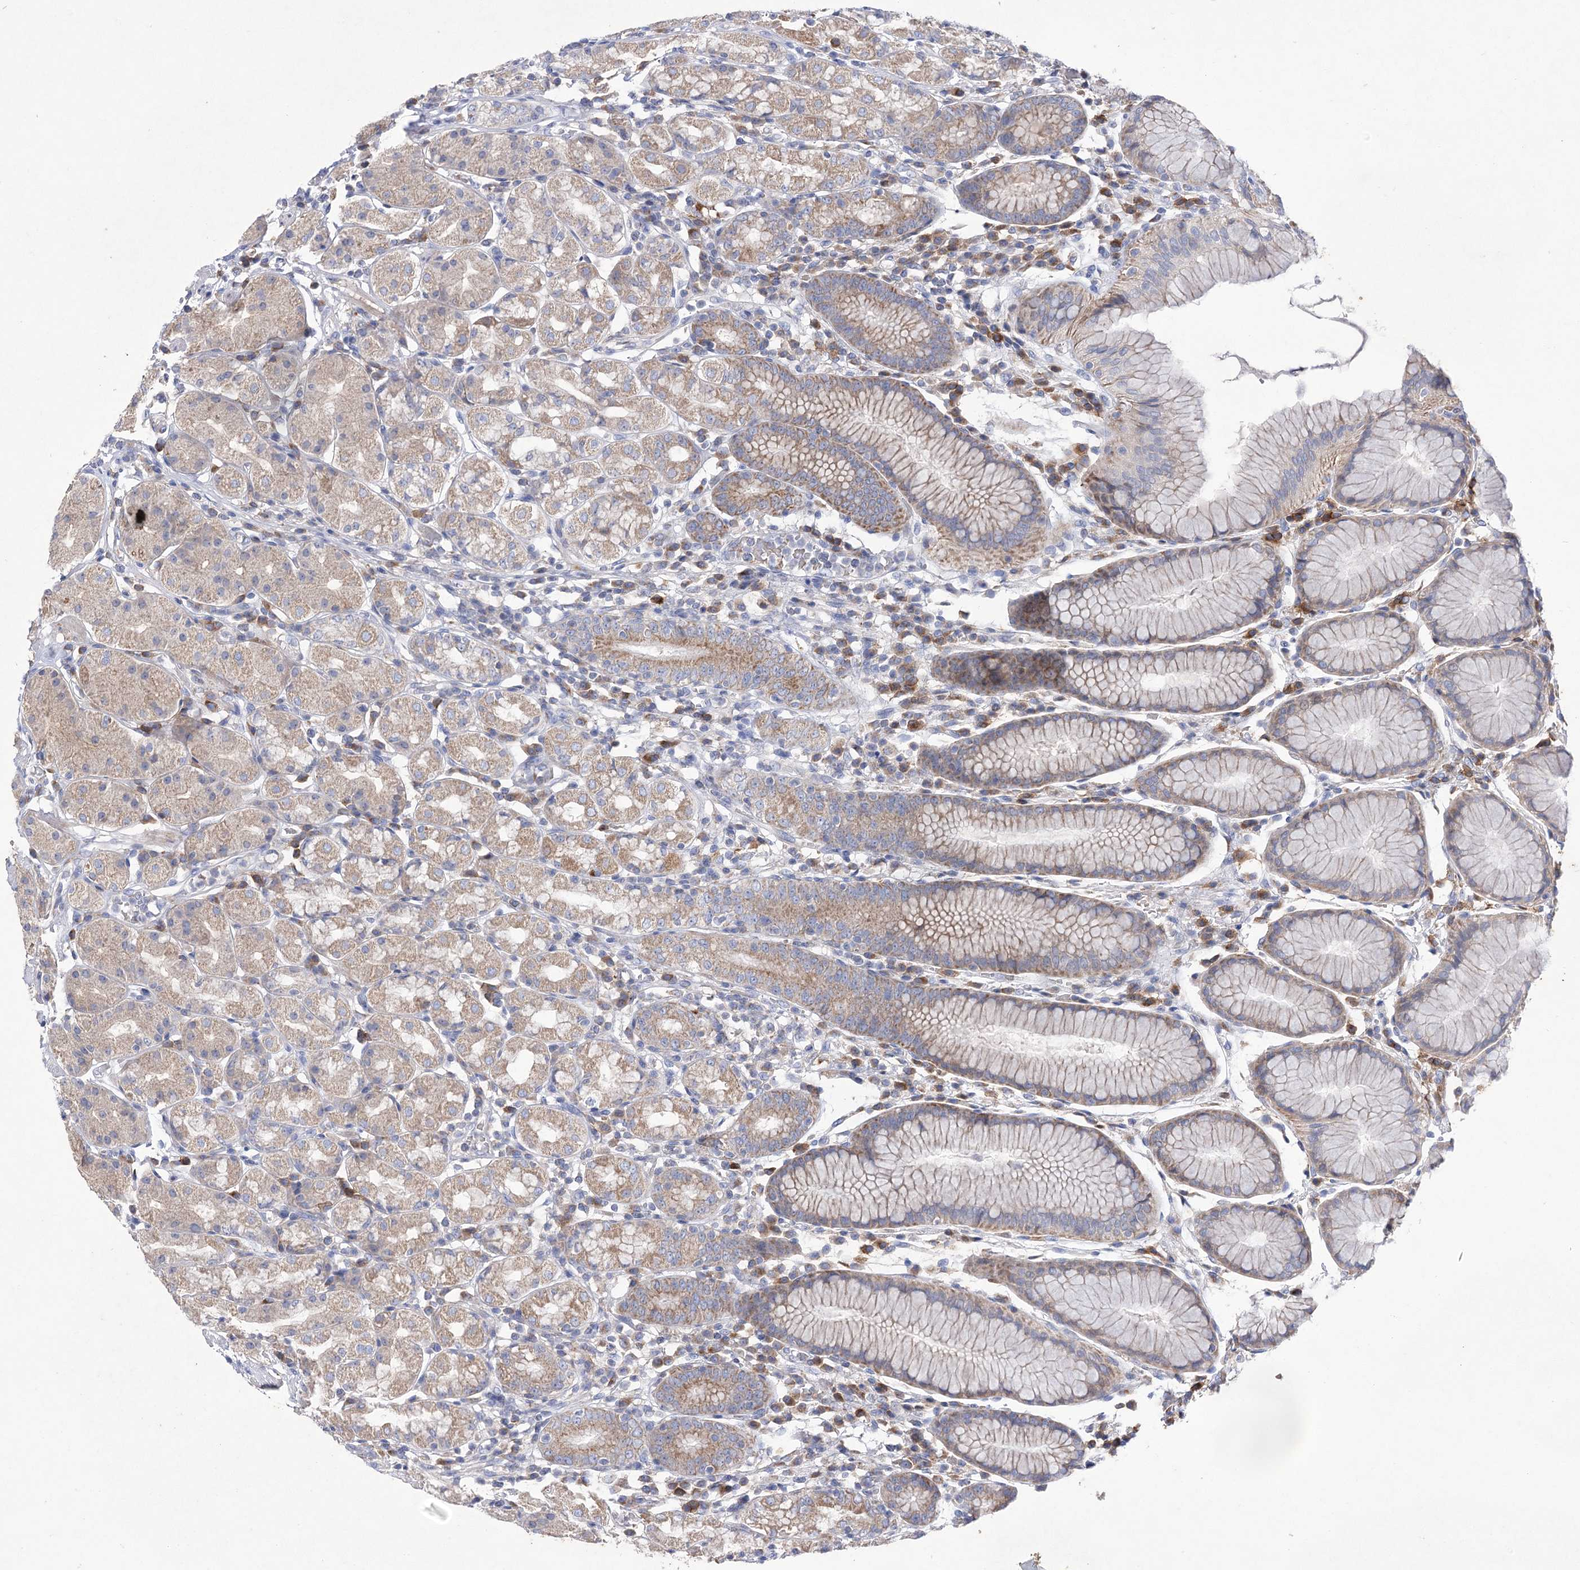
{"staining": {"intensity": "moderate", "quantity": "25%-75%", "location": "cytoplasmic/membranous"}, "tissue": "stomach", "cell_type": "Glandular cells", "image_type": "normal", "snomed": [{"axis": "morphology", "description": "Normal tissue, NOS"}, {"axis": "topography", "description": "Stomach, lower"}], "caption": "This histopathology image displays immunohistochemistry staining of unremarkable human stomach, with medium moderate cytoplasmic/membranous staining in about 25%-75% of glandular cells.", "gene": "COX15", "patient": {"sex": "female", "age": 56}}